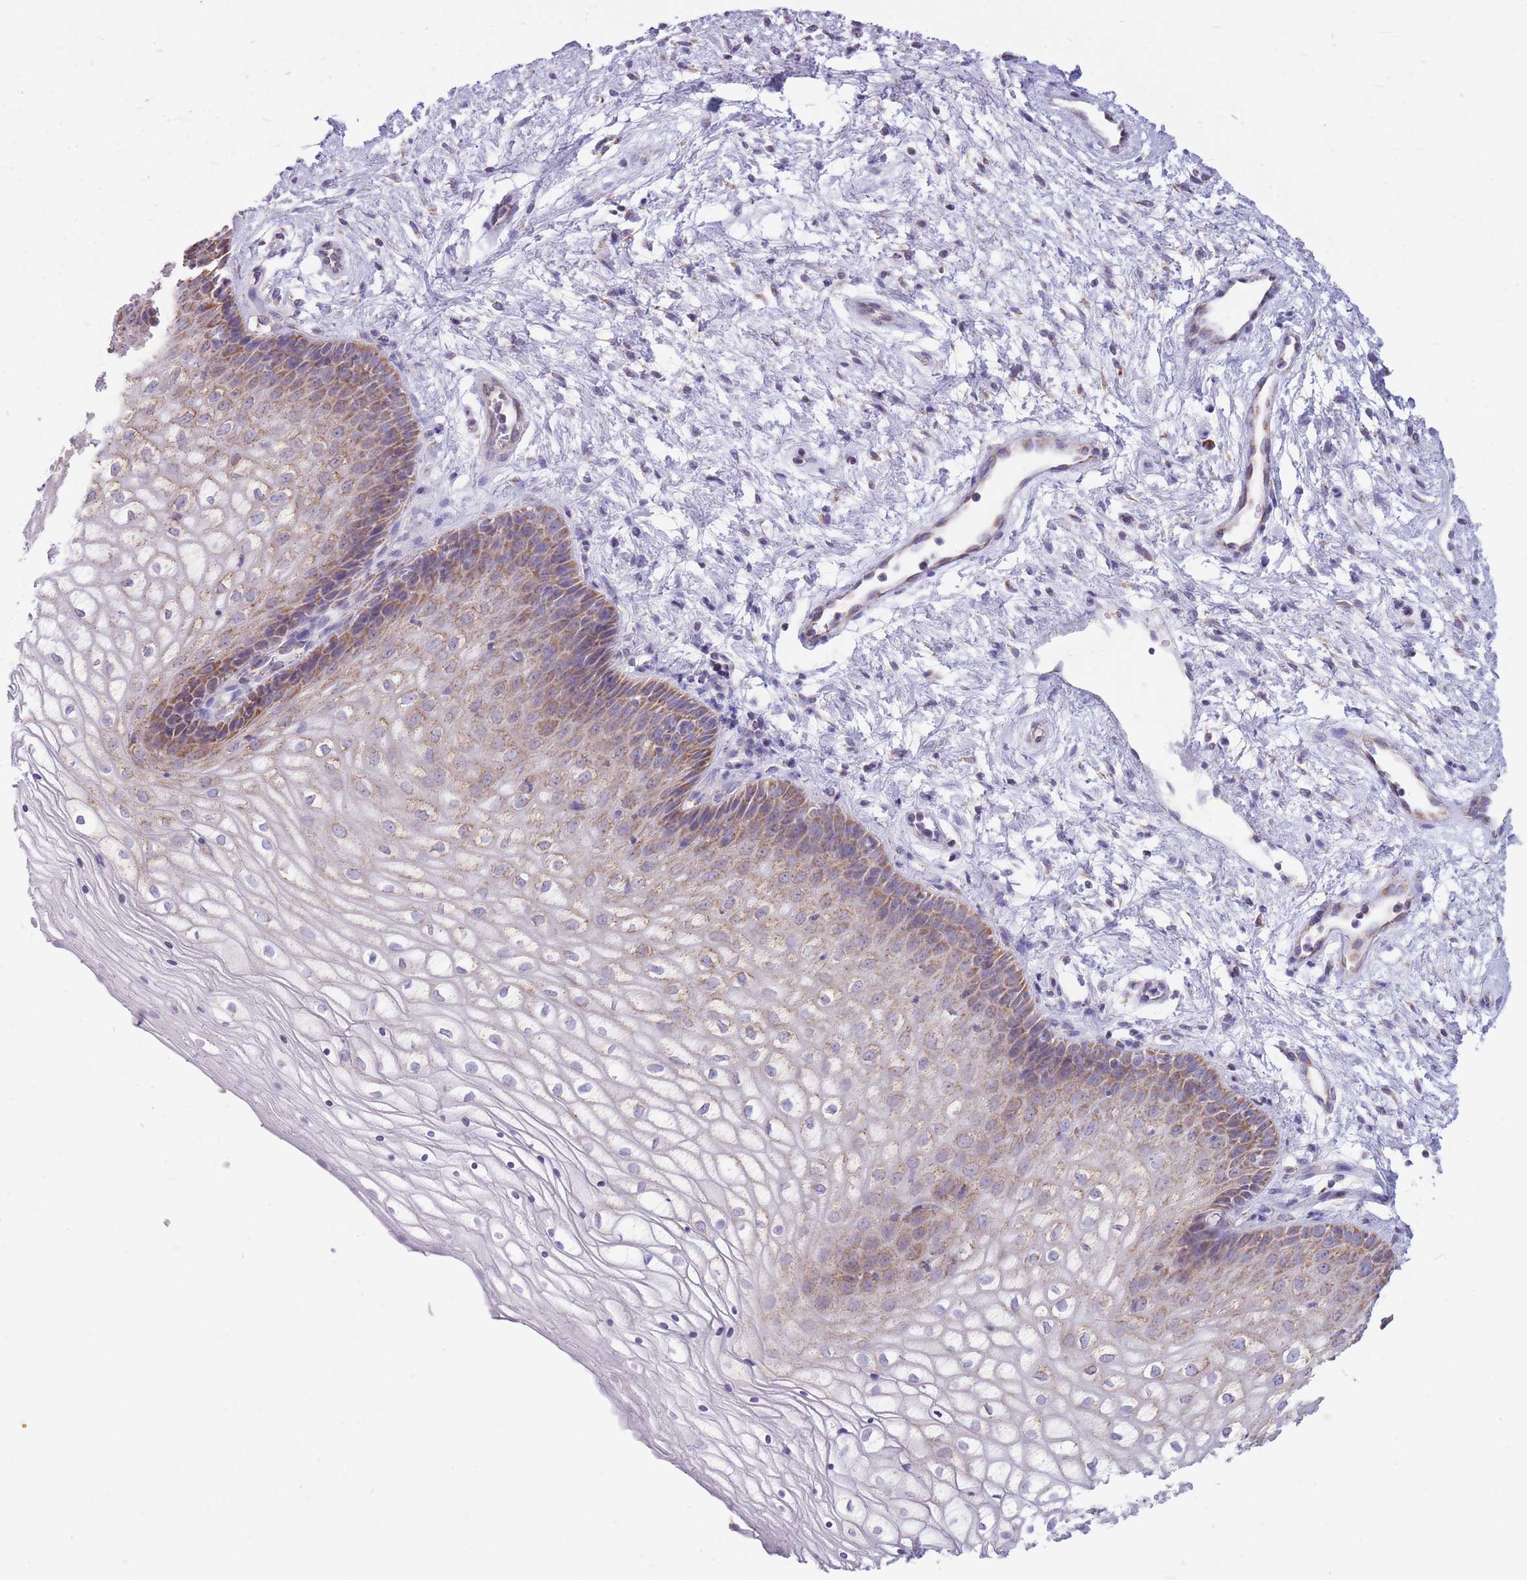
{"staining": {"intensity": "moderate", "quantity": "<25%", "location": "cytoplasmic/membranous"}, "tissue": "vagina", "cell_type": "Squamous epithelial cells", "image_type": "normal", "snomed": [{"axis": "morphology", "description": "Normal tissue, NOS"}, {"axis": "topography", "description": "Vagina"}], "caption": "This photomicrograph demonstrates immunohistochemistry staining of benign vagina, with low moderate cytoplasmic/membranous positivity in about <25% of squamous epithelial cells.", "gene": "PCSK1", "patient": {"sex": "female", "age": 34}}